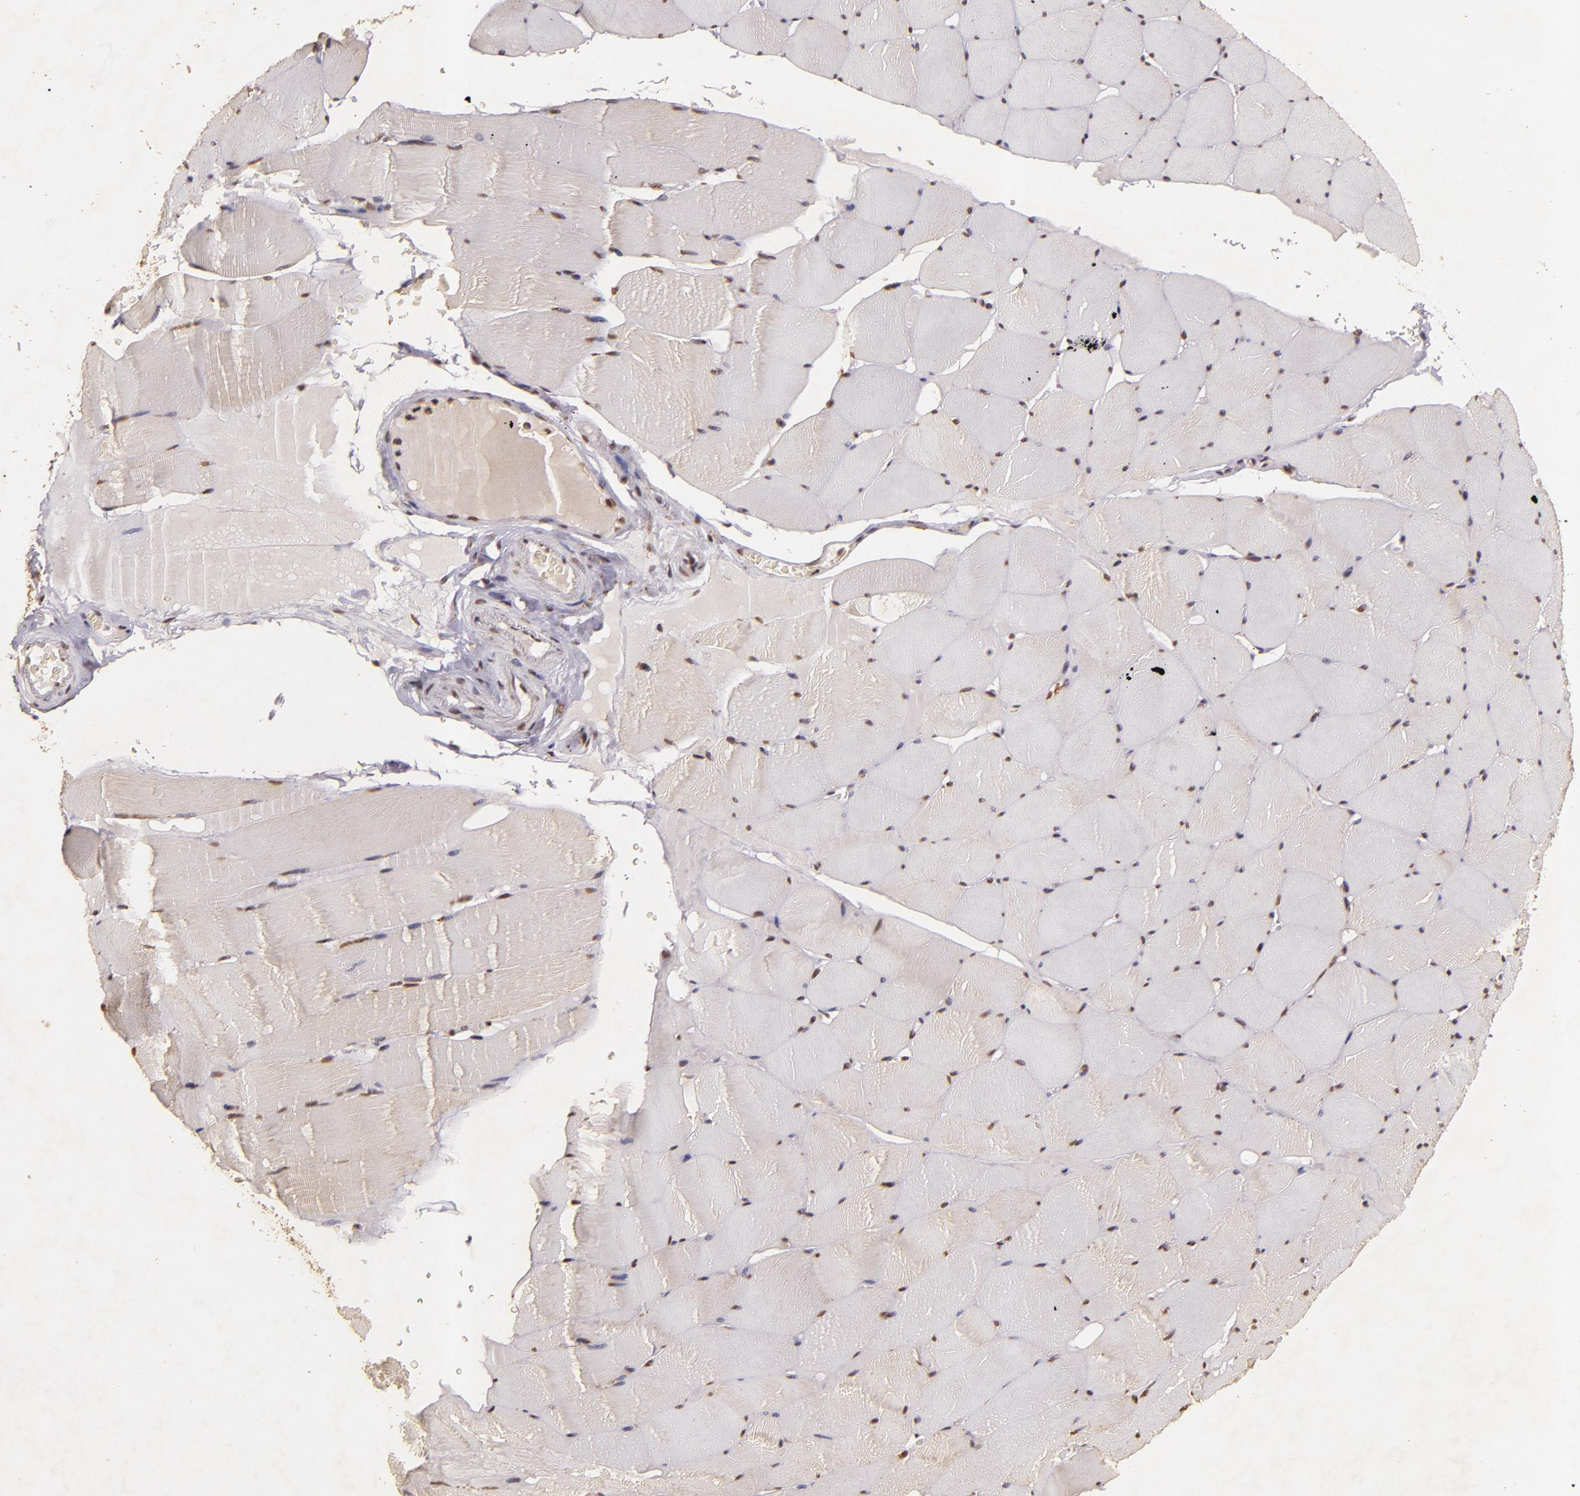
{"staining": {"intensity": "weak", "quantity": ">75%", "location": "nuclear"}, "tissue": "skeletal muscle", "cell_type": "Myocytes", "image_type": "normal", "snomed": [{"axis": "morphology", "description": "Normal tissue, NOS"}, {"axis": "topography", "description": "Skeletal muscle"}], "caption": "A photomicrograph of human skeletal muscle stained for a protein shows weak nuclear brown staining in myocytes. The staining is performed using DAB (3,3'-diaminobenzidine) brown chromogen to label protein expression. The nuclei are counter-stained blue using hematoxylin.", "gene": "CBX3", "patient": {"sex": "male", "age": 62}}